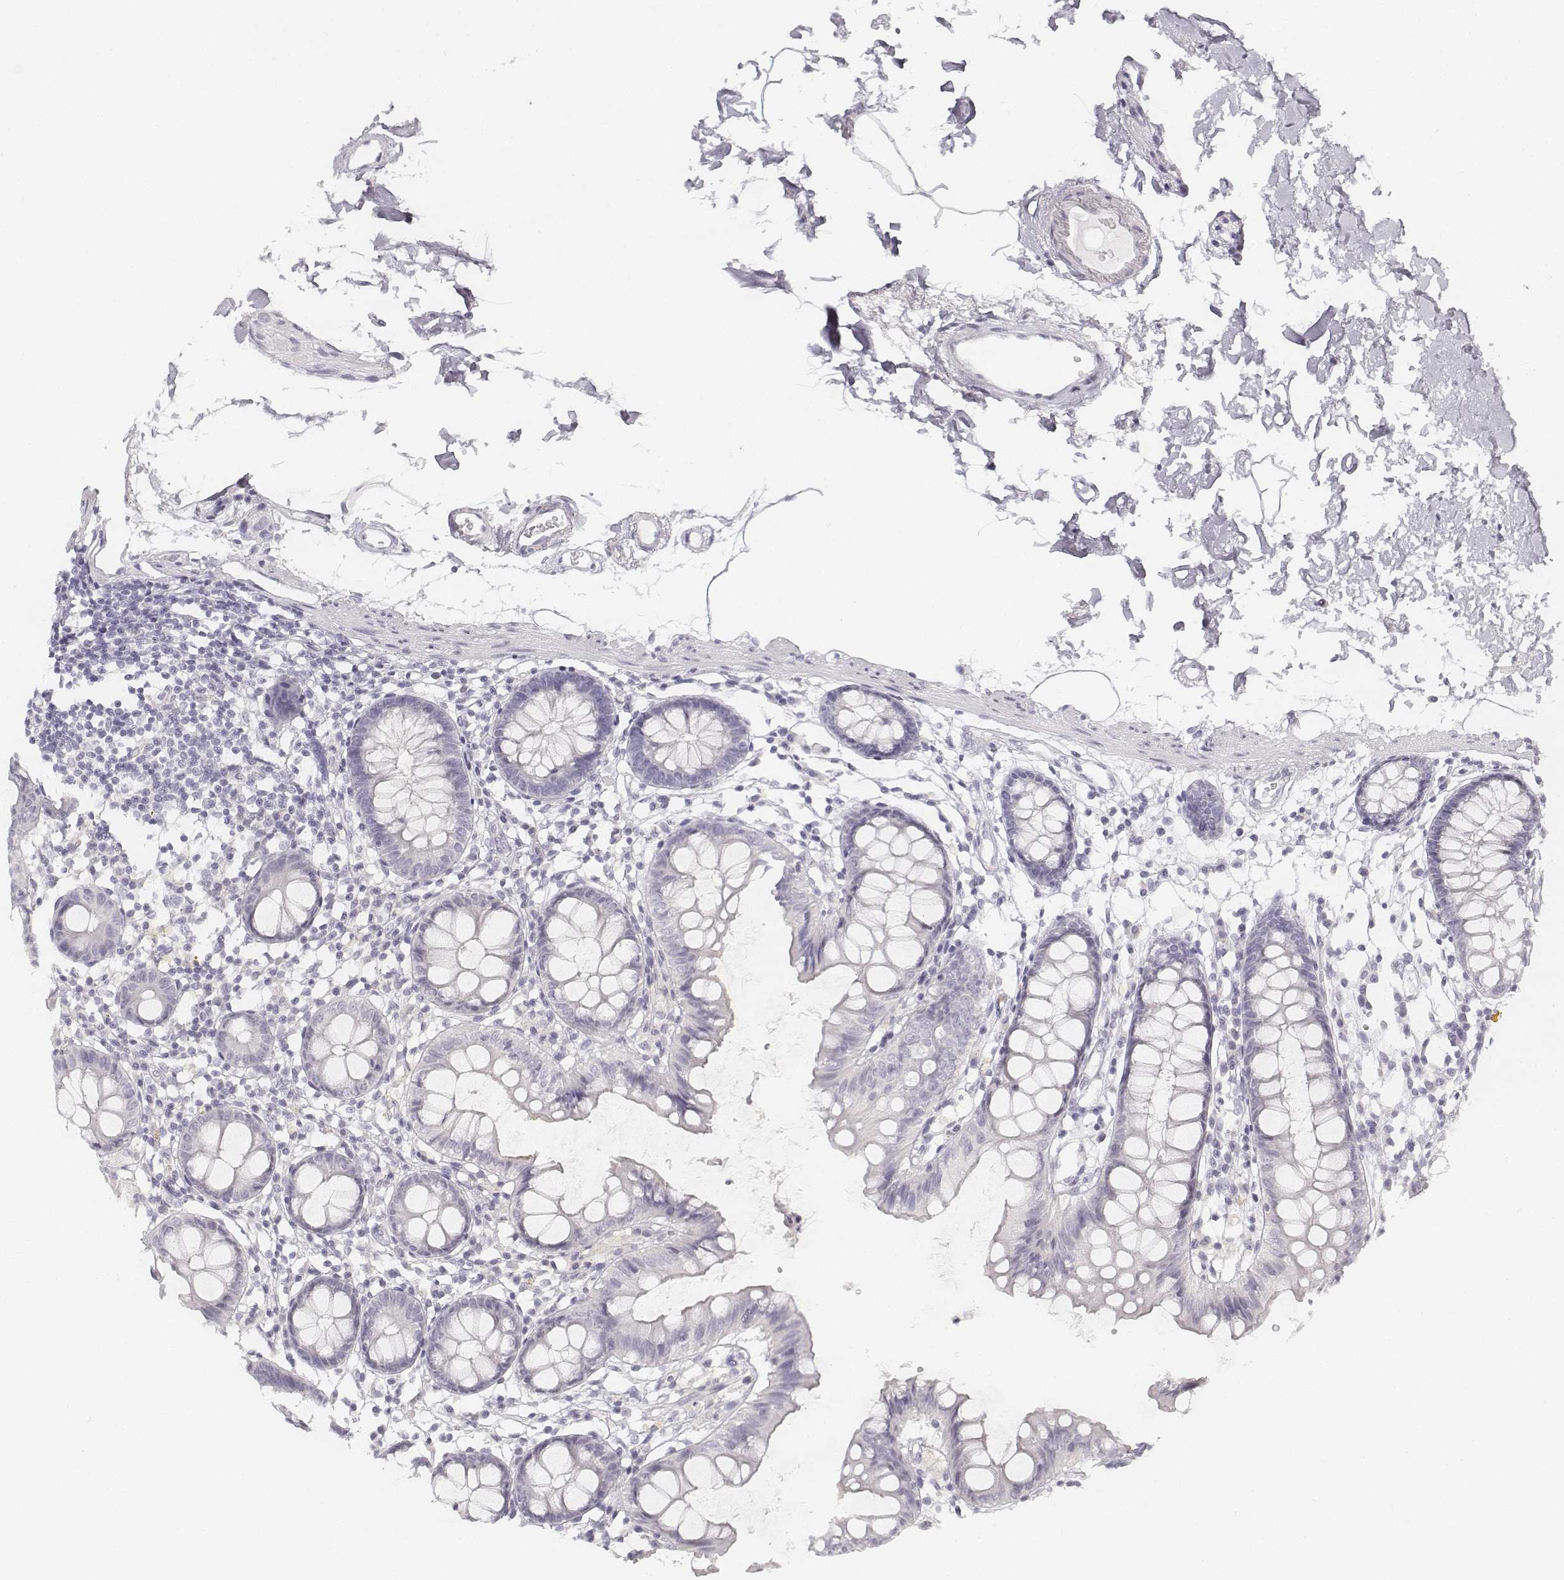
{"staining": {"intensity": "negative", "quantity": "none", "location": "none"}, "tissue": "colon", "cell_type": "Endothelial cells", "image_type": "normal", "snomed": [{"axis": "morphology", "description": "Normal tissue, NOS"}, {"axis": "topography", "description": "Colon"}], "caption": "Immunohistochemistry micrograph of normal colon: human colon stained with DAB reveals no significant protein positivity in endothelial cells.", "gene": "KRT25", "patient": {"sex": "female", "age": 84}}